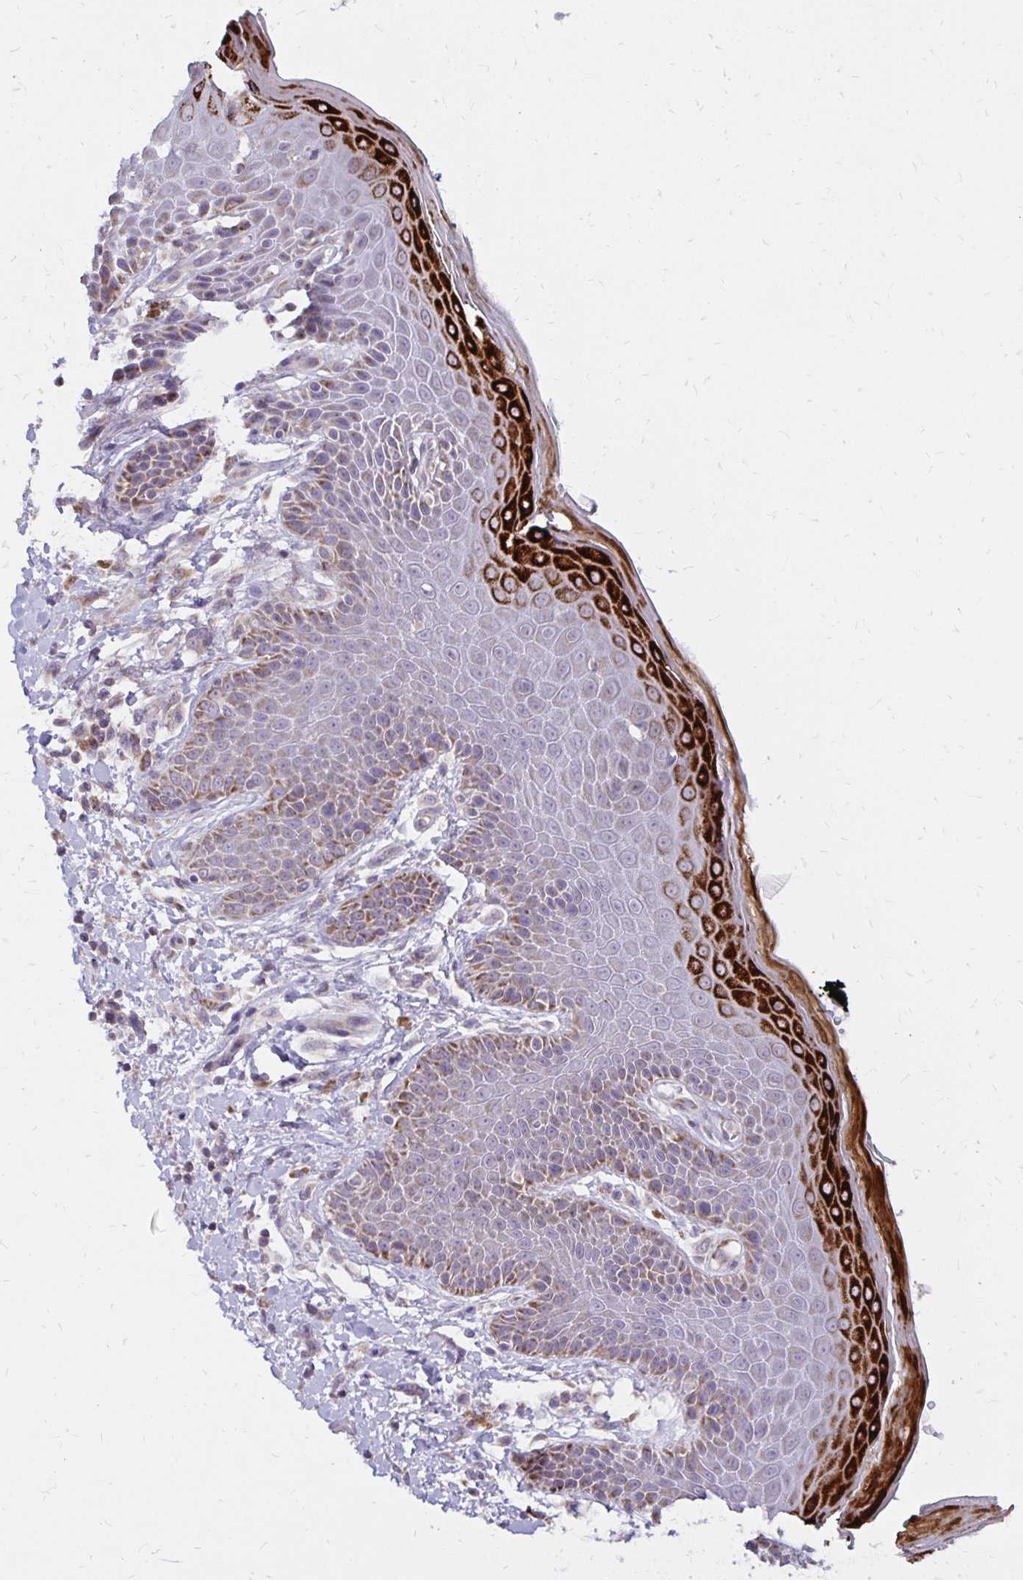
{"staining": {"intensity": "strong", "quantity": "<25%", "location": "cytoplasmic/membranous"}, "tissue": "skin", "cell_type": "Epidermal cells", "image_type": "normal", "snomed": [{"axis": "morphology", "description": "Normal tissue, NOS"}, {"axis": "topography", "description": "Anal"}, {"axis": "topography", "description": "Peripheral nerve tissue"}], "caption": "A high-resolution image shows immunohistochemistry (IHC) staining of normal skin, which reveals strong cytoplasmic/membranous positivity in about <25% of epidermal cells. (DAB (3,3'-diaminobenzidine) = brown stain, brightfield microscopy at high magnification).", "gene": "IER3", "patient": {"sex": "male", "age": 51}}